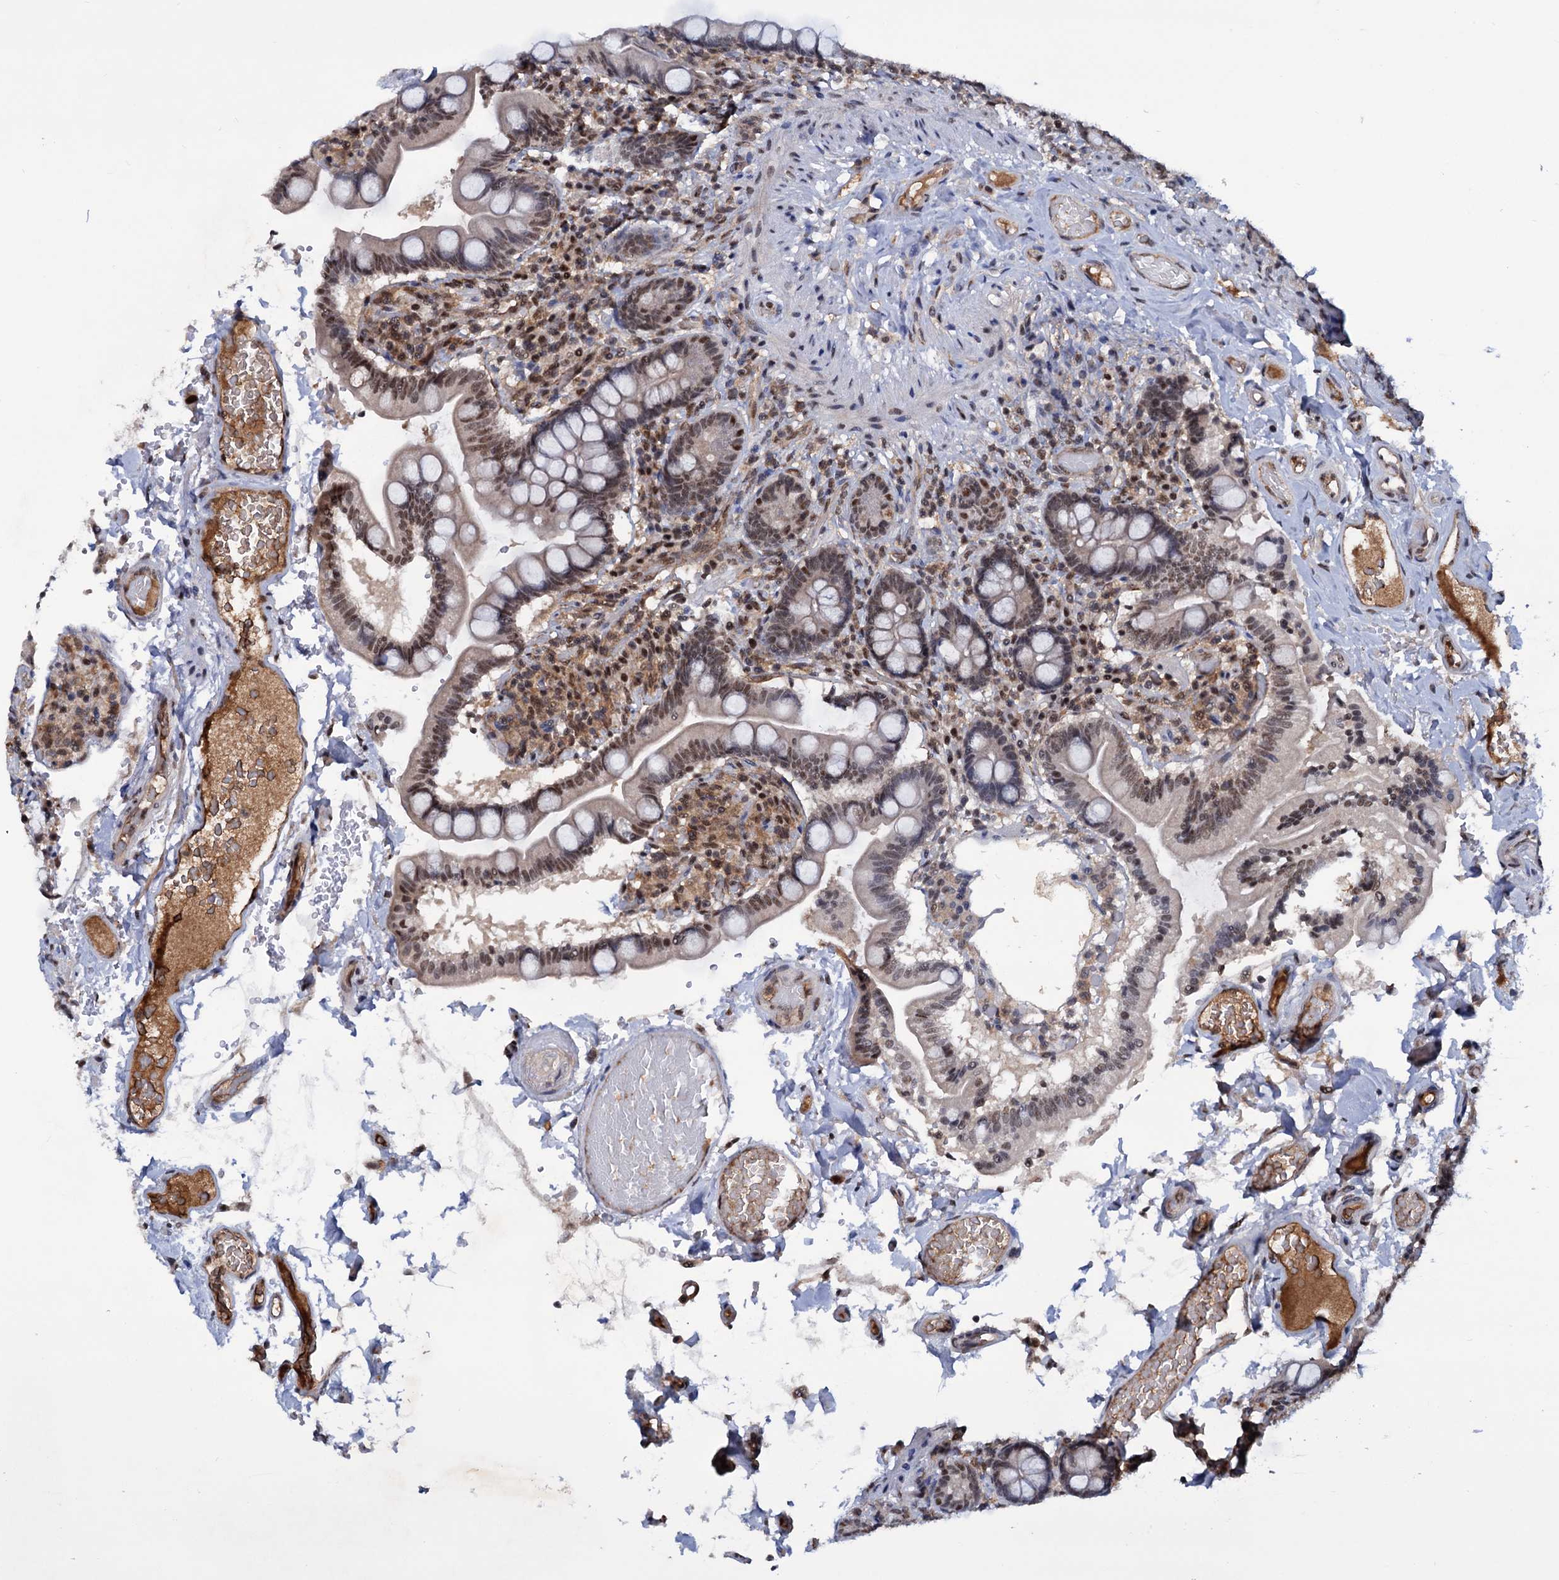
{"staining": {"intensity": "moderate", "quantity": "25%-75%", "location": "nuclear"}, "tissue": "small intestine", "cell_type": "Glandular cells", "image_type": "normal", "snomed": [{"axis": "morphology", "description": "Normal tissue, NOS"}, {"axis": "topography", "description": "Small intestine"}], "caption": "Moderate nuclear protein staining is appreciated in approximately 25%-75% of glandular cells in small intestine.", "gene": "TBC1D12", "patient": {"sex": "female", "age": 64}}